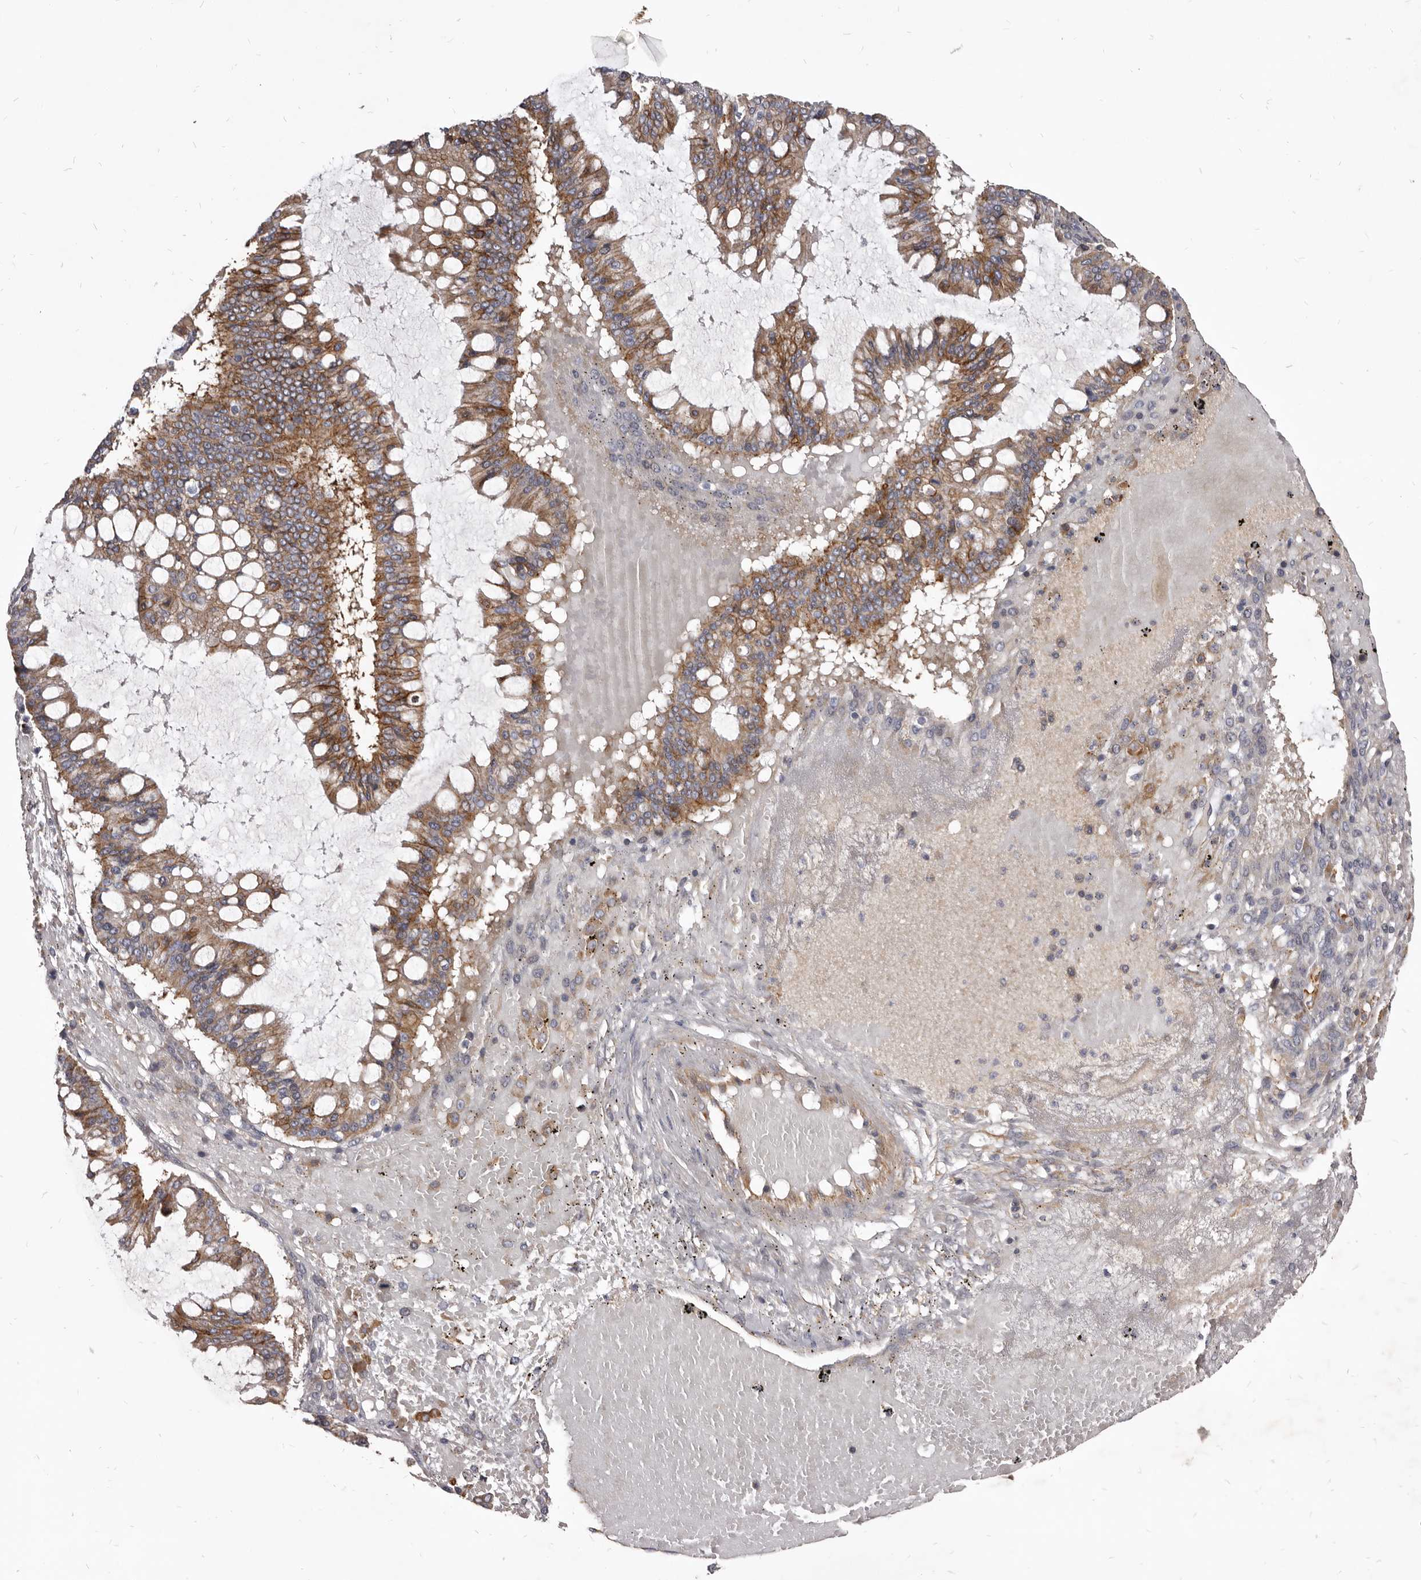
{"staining": {"intensity": "moderate", "quantity": ">75%", "location": "cytoplasmic/membranous"}, "tissue": "ovarian cancer", "cell_type": "Tumor cells", "image_type": "cancer", "snomed": [{"axis": "morphology", "description": "Cystadenocarcinoma, mucinous, NOS"}, {"axis": "topography", "description": "Ovary"}], "caption": "Immunohistochemical staining of human ovarian cancer (mucinous cystadenocarcinoma) demonstrates medium levels of moderate cytoplasmic/membranous expression in approximately >75% of tumor cells.", "gene": "FAS", "patient": {"sex": "female", "age": 73}}